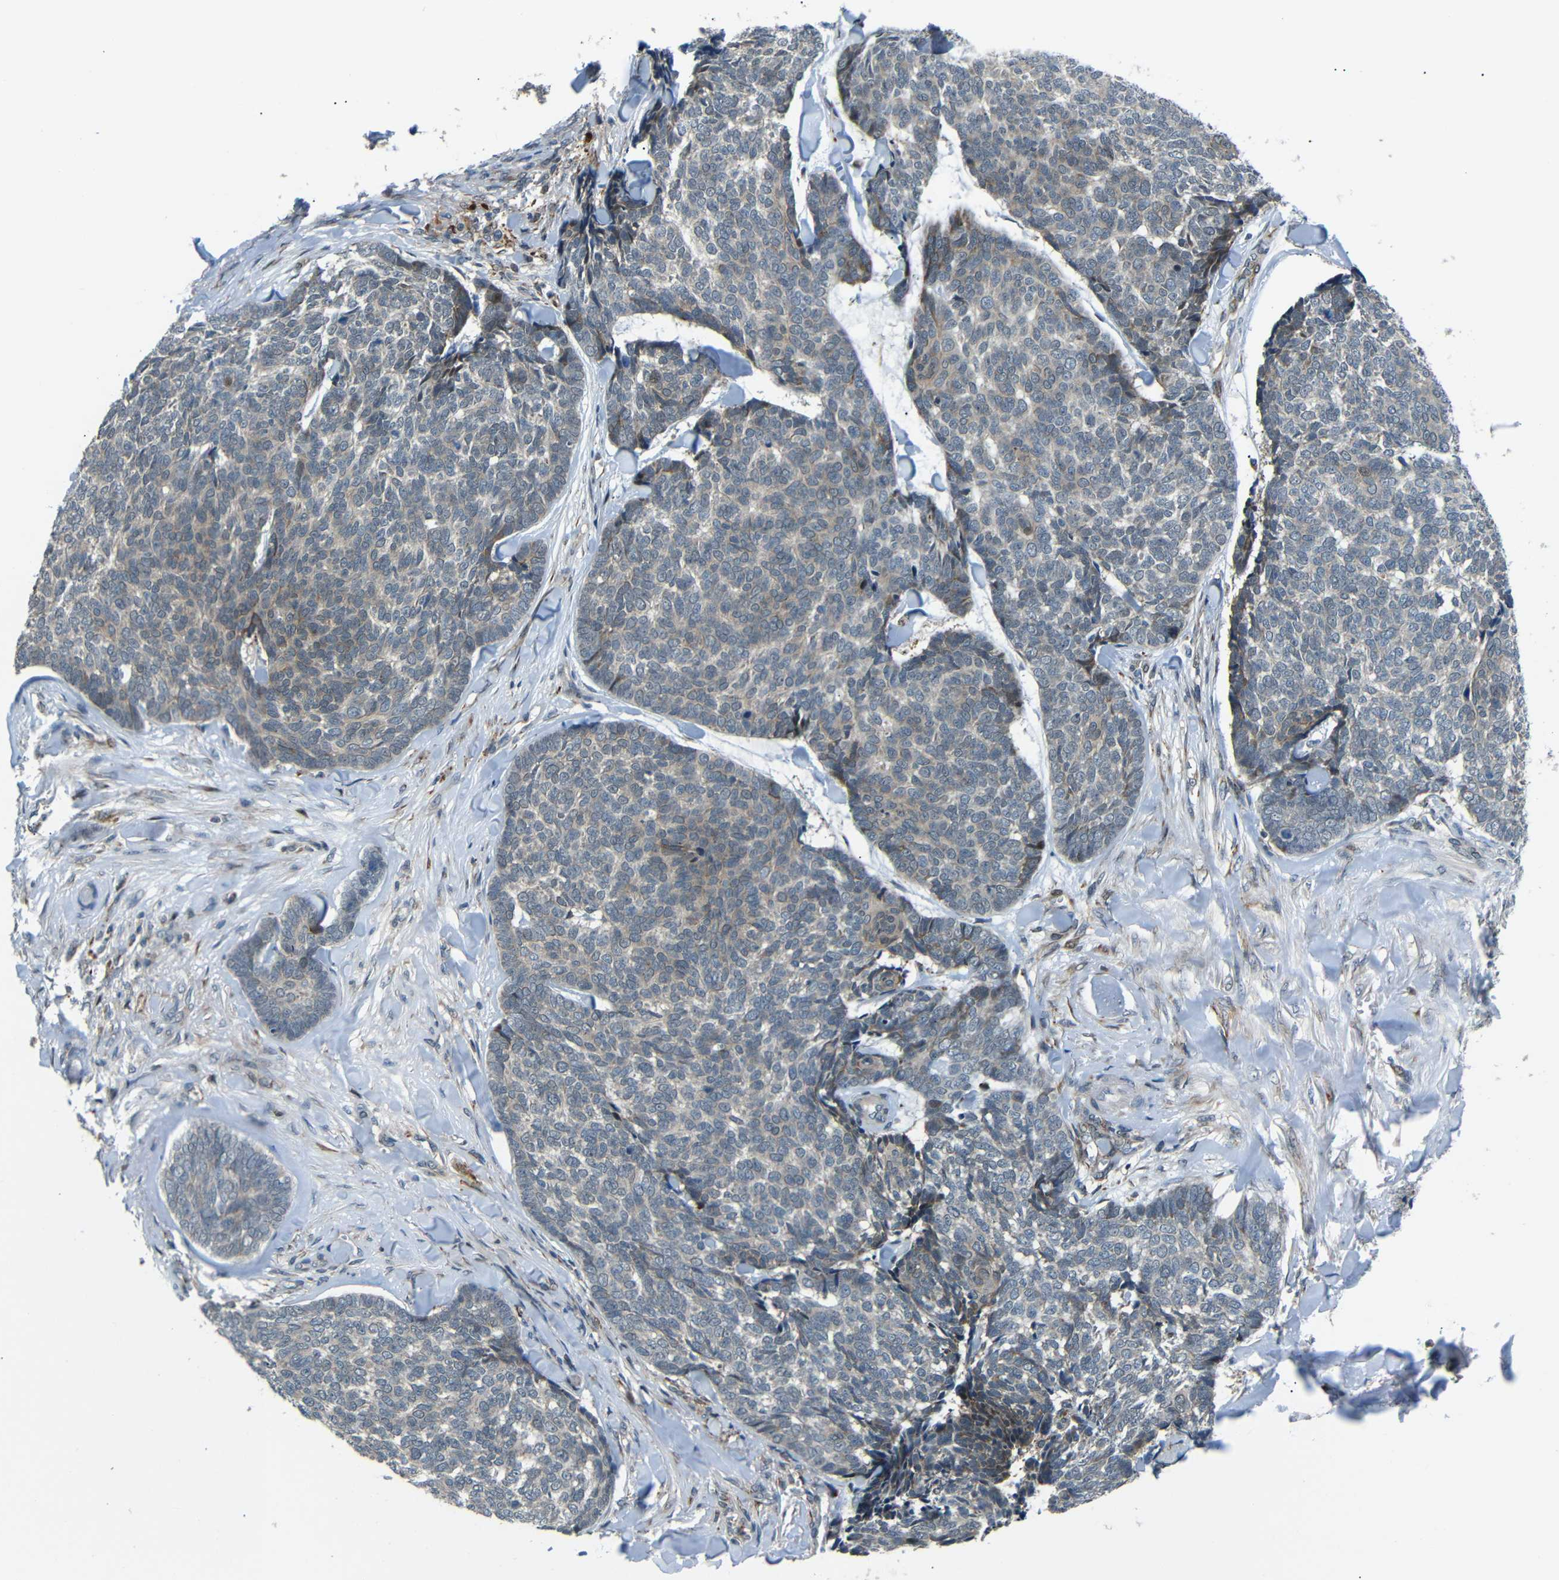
{"staining": {"intensity": "weak", "quantity": "<25%", "location": "cytoplasmic/membranous"}, "tissue": "skin cancer", "cell_type": "Tumor cells", "image_type": "cancer", "snomed": [{"axis": "morphology", "description": "Basal cell carcinoma"}, {"axis": "topography", "description": "Skin"}], "caption": "Tumor cells are negative for brown protein staining in skin cancer (basal cell carcinoma).", "gene": "SYDE1", "patient": {"sex": "male", "age": 84}}